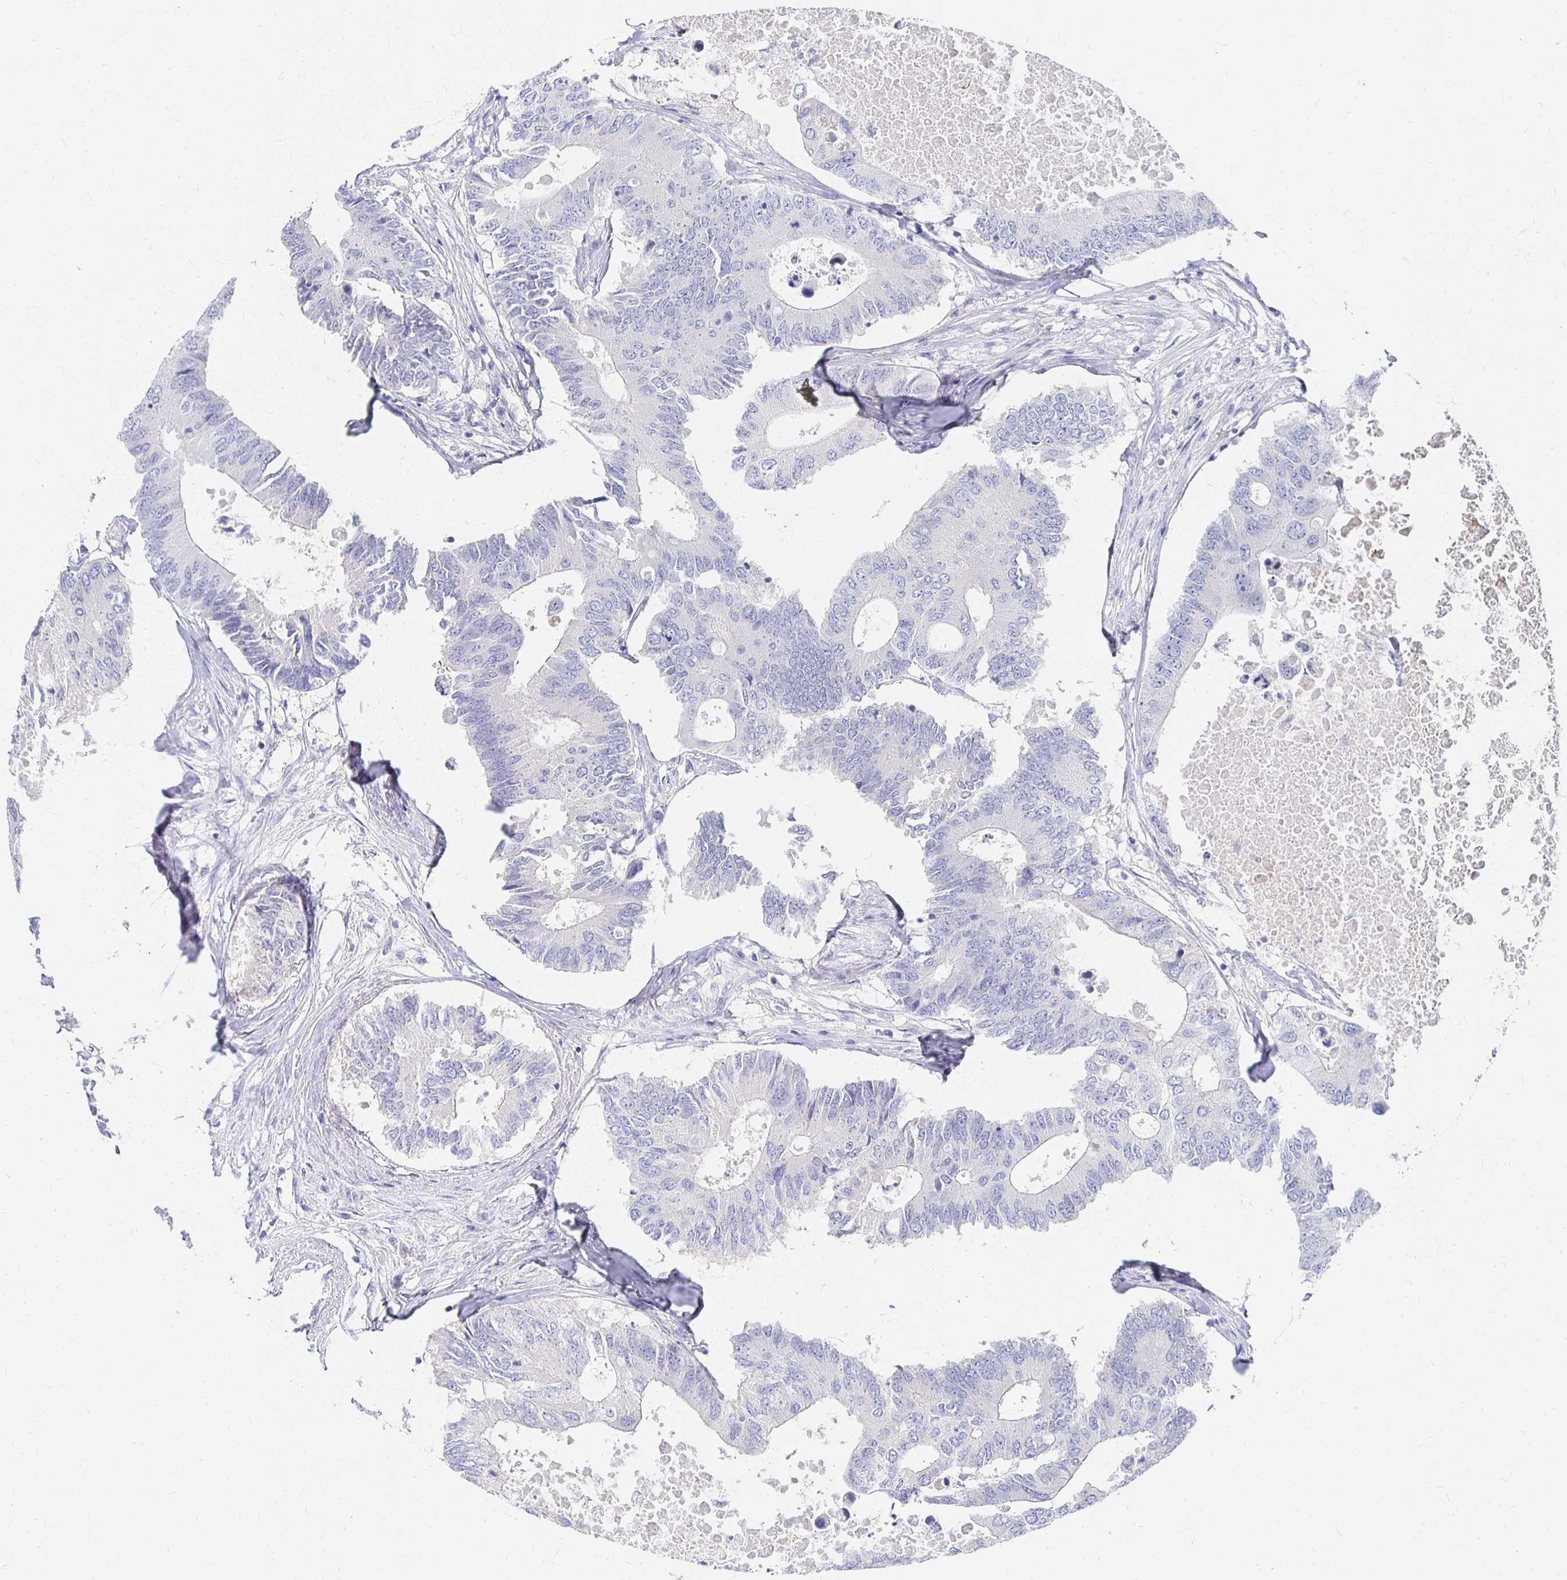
{"staining": {"intensity": "negative", "quantity": "none", "location": "none"}, "tissue": "colorectal cancer", "cell_type": "Tumor cells", "image_type": "cancer", "snomed": [{"axis": "morphology", "description": "Adenocarcinoma, NOS"}, {"axis": "topography", "description": "Colon"}], "caption": "Protein analysis of colorectal cancer demonstrates no significant expression in tumor cells.", "gene": "FKRP", "patient": {"sex": "male", "age": 71}}